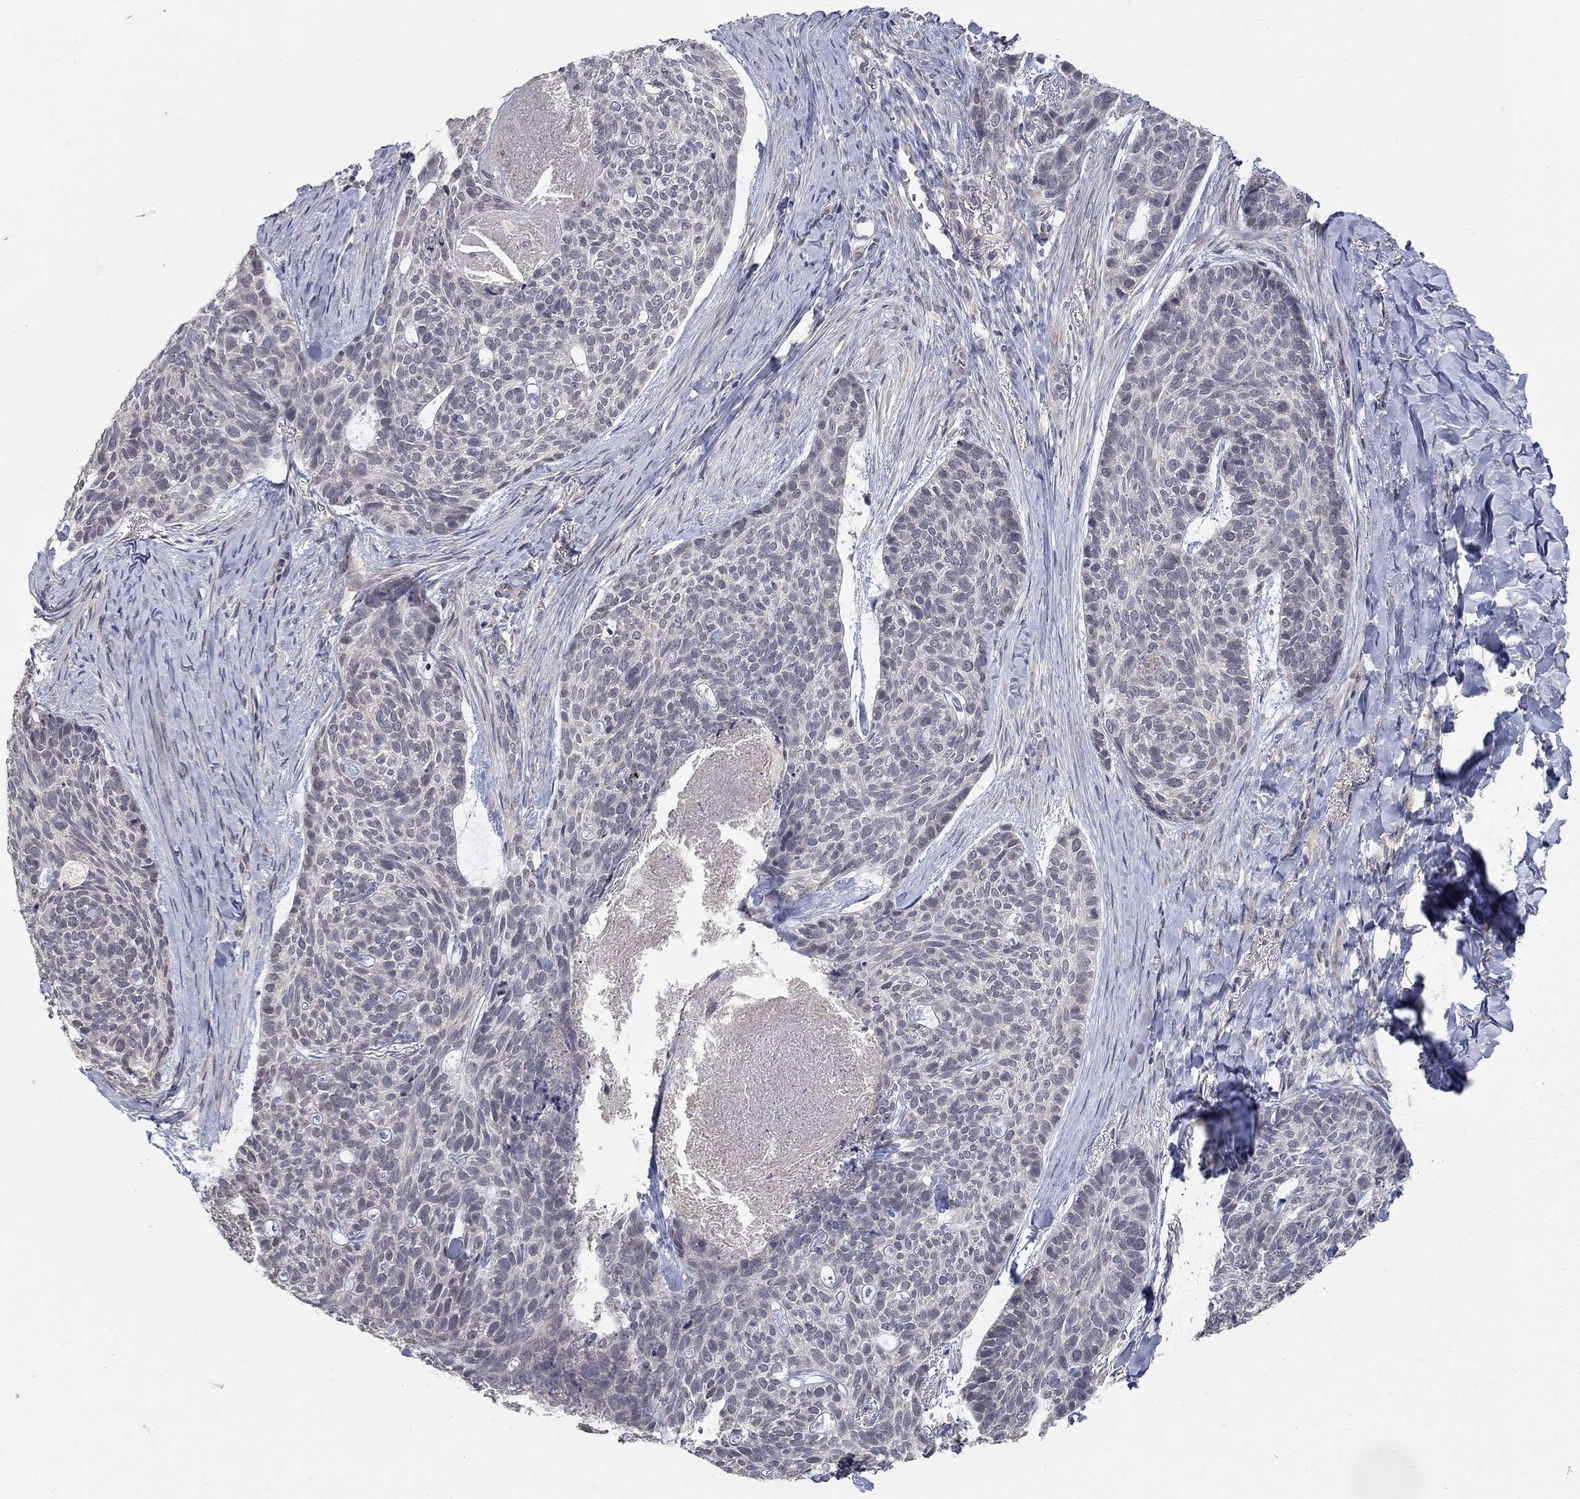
{"staining": {"intensity": "negative", "quantity": "none", "location": "none"}, "tissue": "skin cancer", "cell_type": "Tumor cells", "image_type": "cancer", "snomed": [{"axis": "morphology", "description": "Basal cell carcinoma"}, {"axis": "topography", "description": "Skin"}], "caption": "Tumor cells show no significant protein expression in skin cancer.", "gene": "WASF3", "patient": {"sex": "female", "age": 69}}